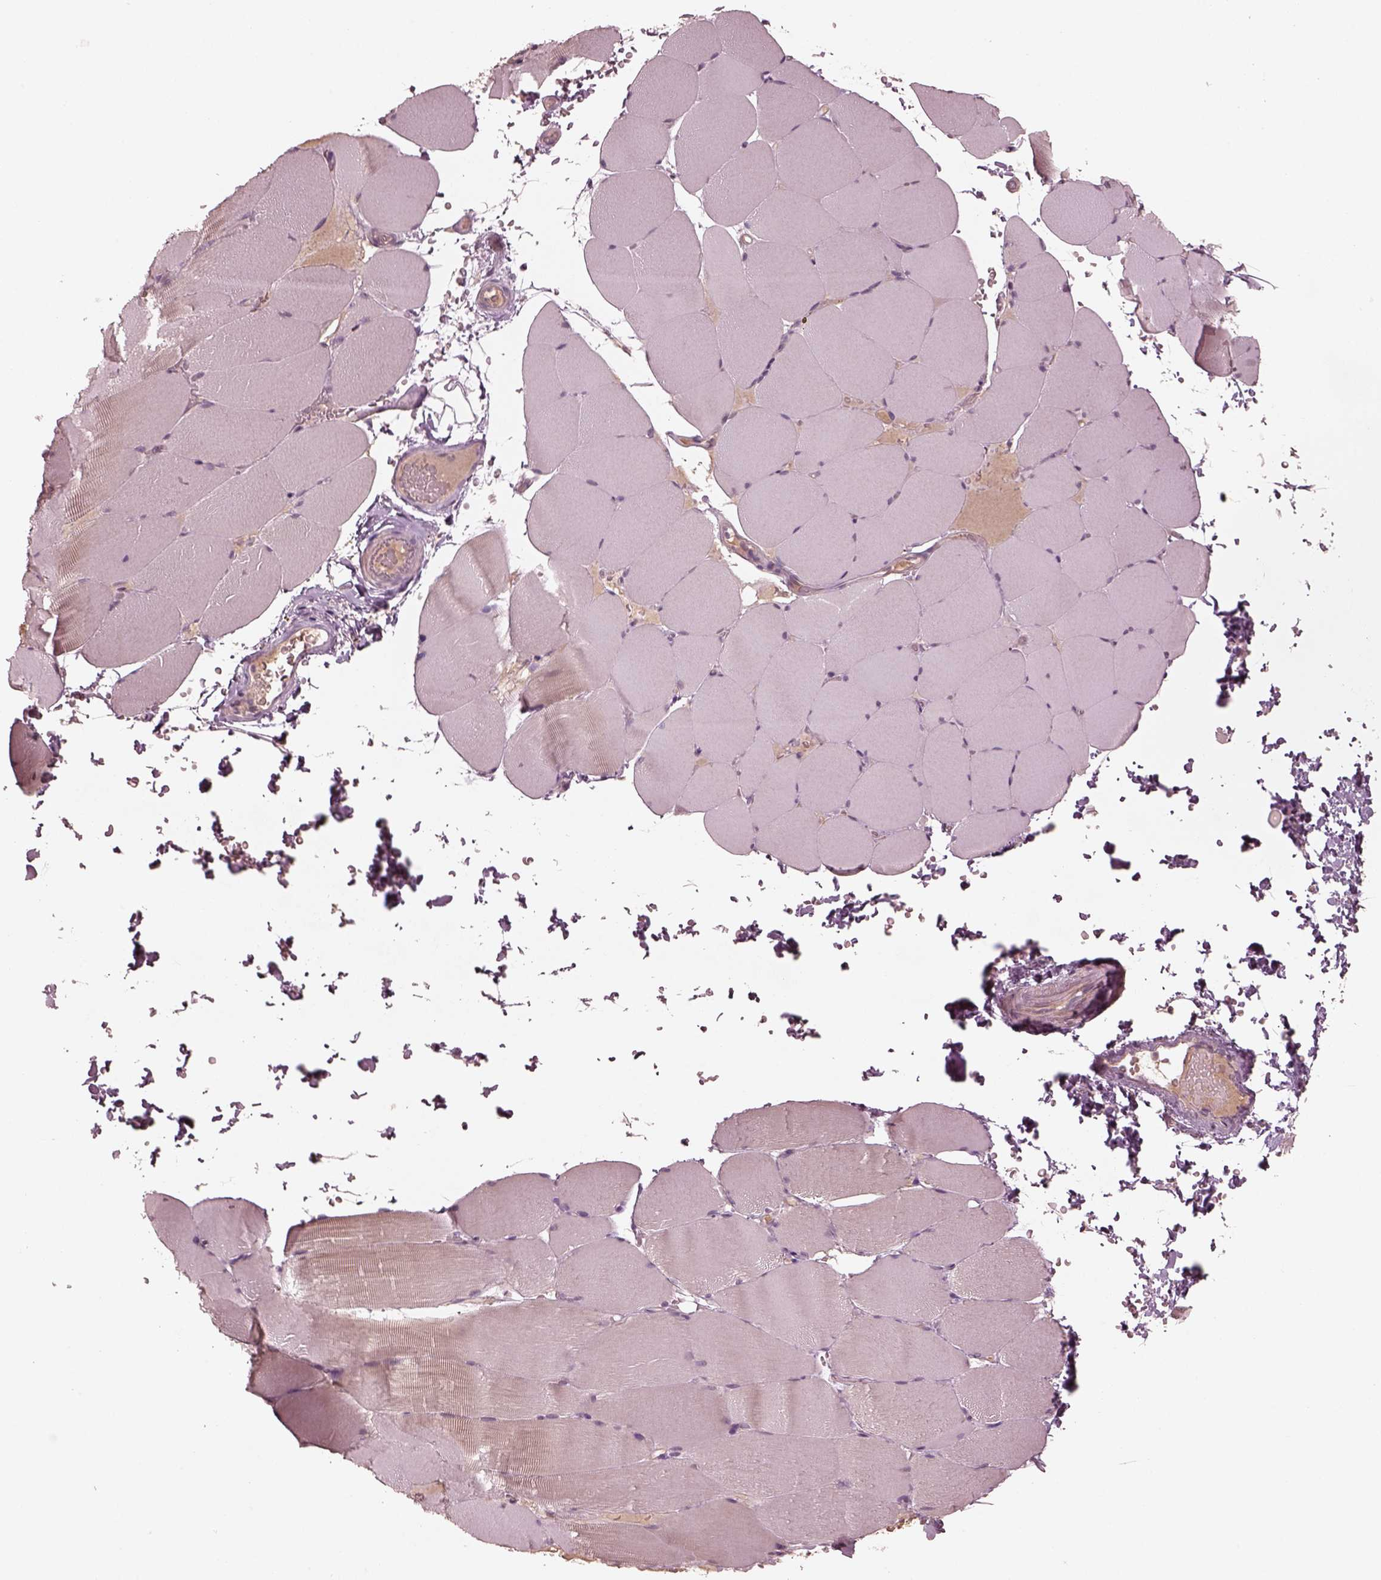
{"staining": {"intensity": "negative", "quantity": "none", "location": "none"}, "tissue": "skeletal muscle", "cell_type": "Myocytes", "image_type": "normal", "snomed": [{"axis": "morphology", "description": "Normal tissue, NOS"}, {"axis": "topography", "description": "Skeletal muscle"}], "caption": "IHC histopathology image of normal skeletal muscle: skeletal muscle stained with DAB (3,3'-diaminobenzidine) shows no significant protein positivity in myocytes. (DAB (3,3'-diaminobenzidine) IHC, high magnification).", "gene": "VWA5B1", "patient": {"sex": "female", "age": 37}}